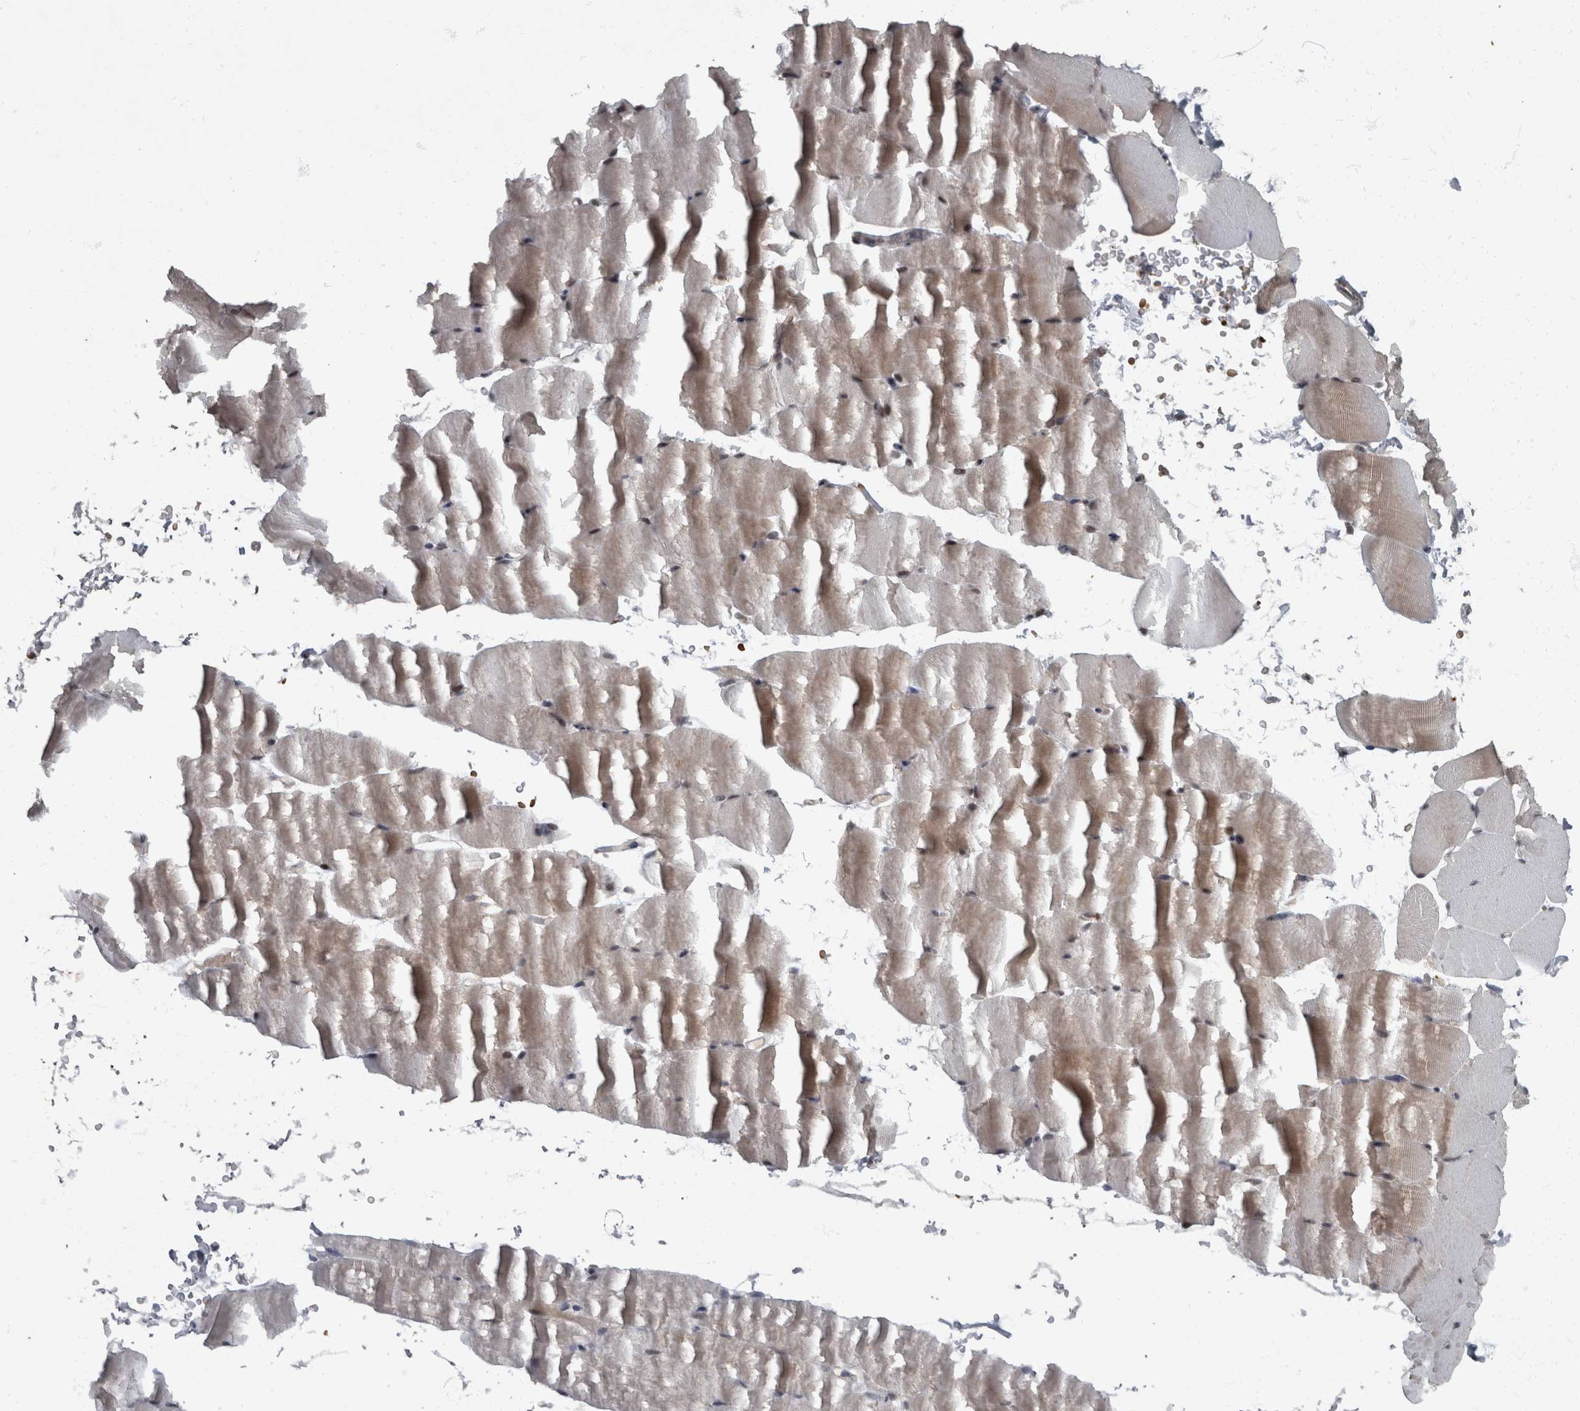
{"staining": {"intensity": "weak", "quantity": "25%-75%", "location": "cytoplasmic/membranous,nuclear"}, "tissue": "skeletal muscle", "cell_type": "Myocytes", "image_type": "normal", "snomed": [{"axis": "morphology", "description": "Normal tissue, NOS"}, {"axis": "topography", "description": "Skeletal muscle"}, {"axis": "topography", "description": "Parathyroid gland"}], "caption": "Protein expression analysis of benign human skeletal muscle reveals weak cytoplasmic/membranous,nuclear expression in approximately 25%-75% of myocytes. Nuclei are stained in blue.", "gene": "WDR33", "patient": {"sex": "female", "age": 37}}